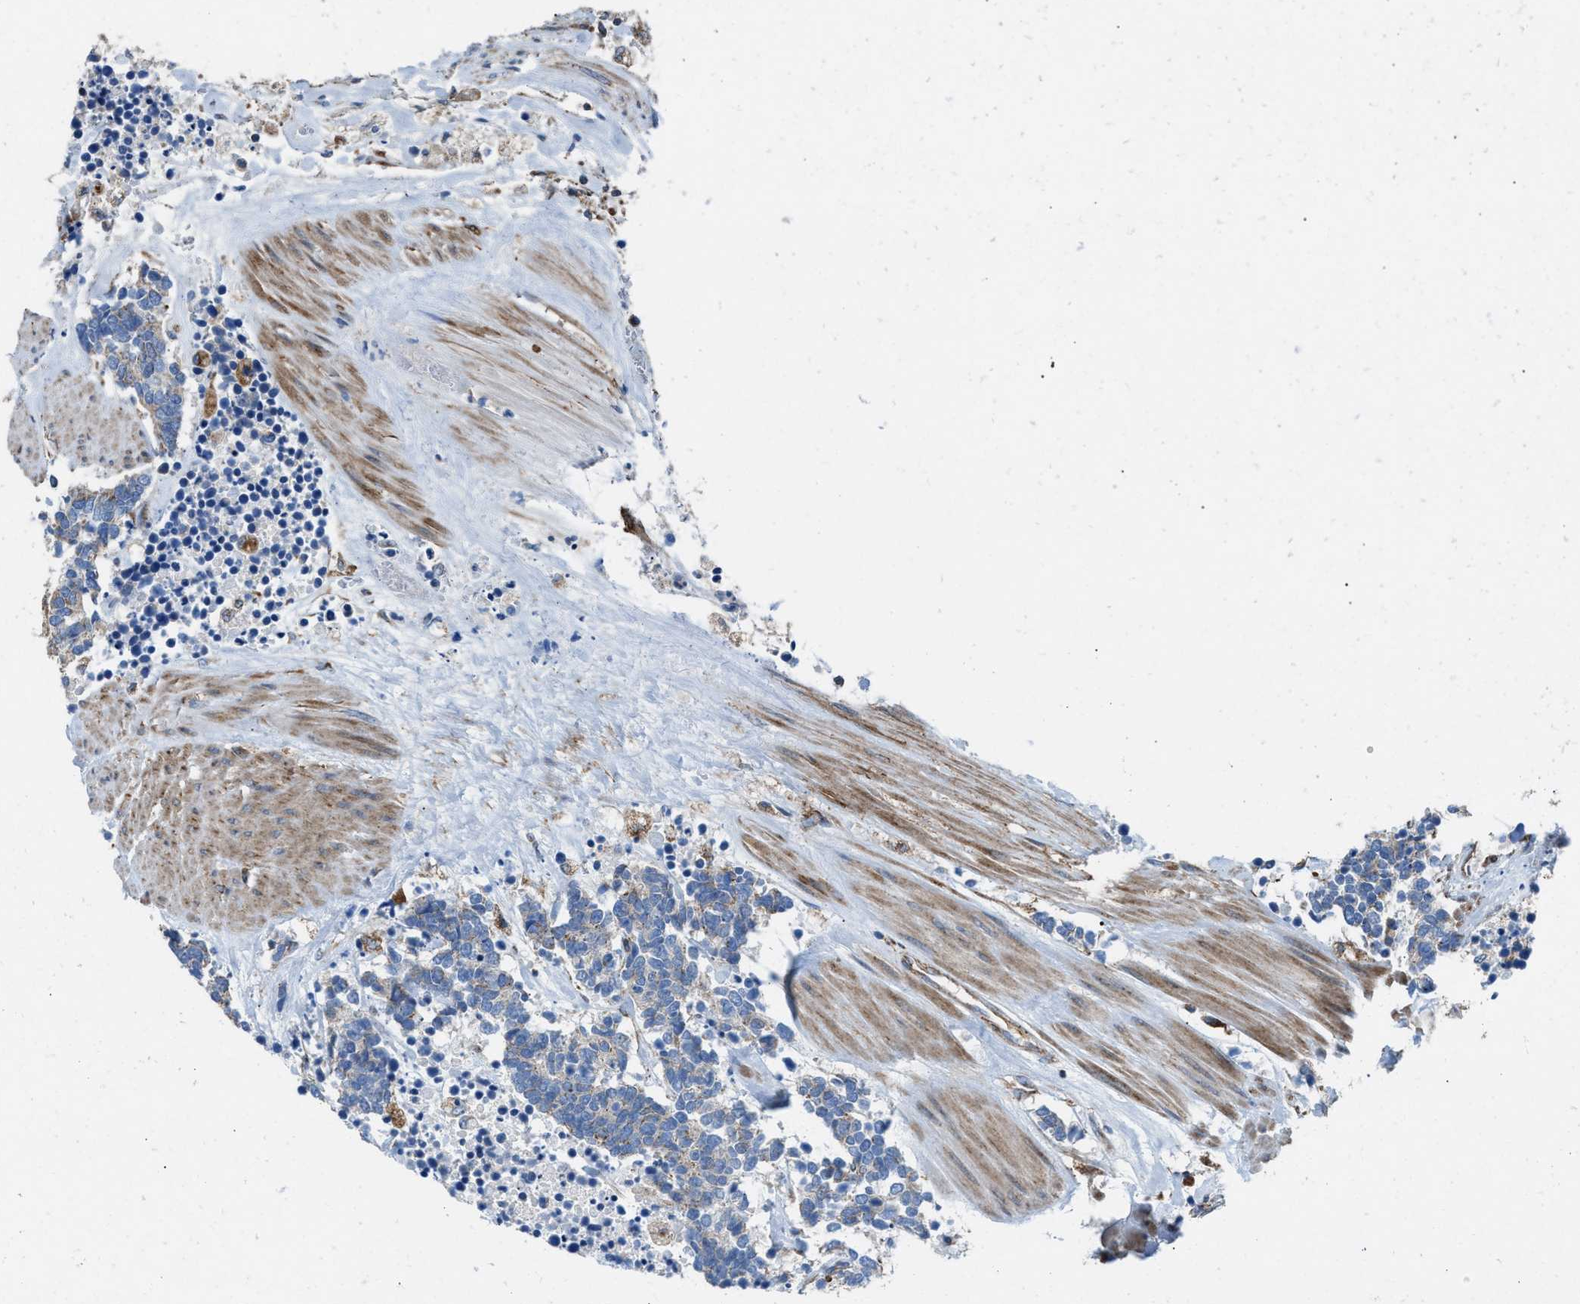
{"staining": {"intensity": "negative", "quantity": "none", "location": "none"}, "tissue": "carcinoid", "cell_type": "Tumor cells", "image_type": "cancer", "snomed": [{"axis": "morphology", "description": "Carcinoma, NOS"}, {"axis": "morphology", "description": "Carcinoid, malignant, NOS"}, {"axis": "topography", "description": "Urinary bladder"}], "caption": "Carcinoid was stained to show a protein in brown. There is no significant expression in tumor cells. The staining was performed using DAB (3,3'-diaminobenzidine) to visualize the protein expression in brown, while the nuclei were stained in blue with hematoxylin (Magnification: 20x).", "gene": "SLC10A3", "patient": {"sex": "male", "age": 57}}